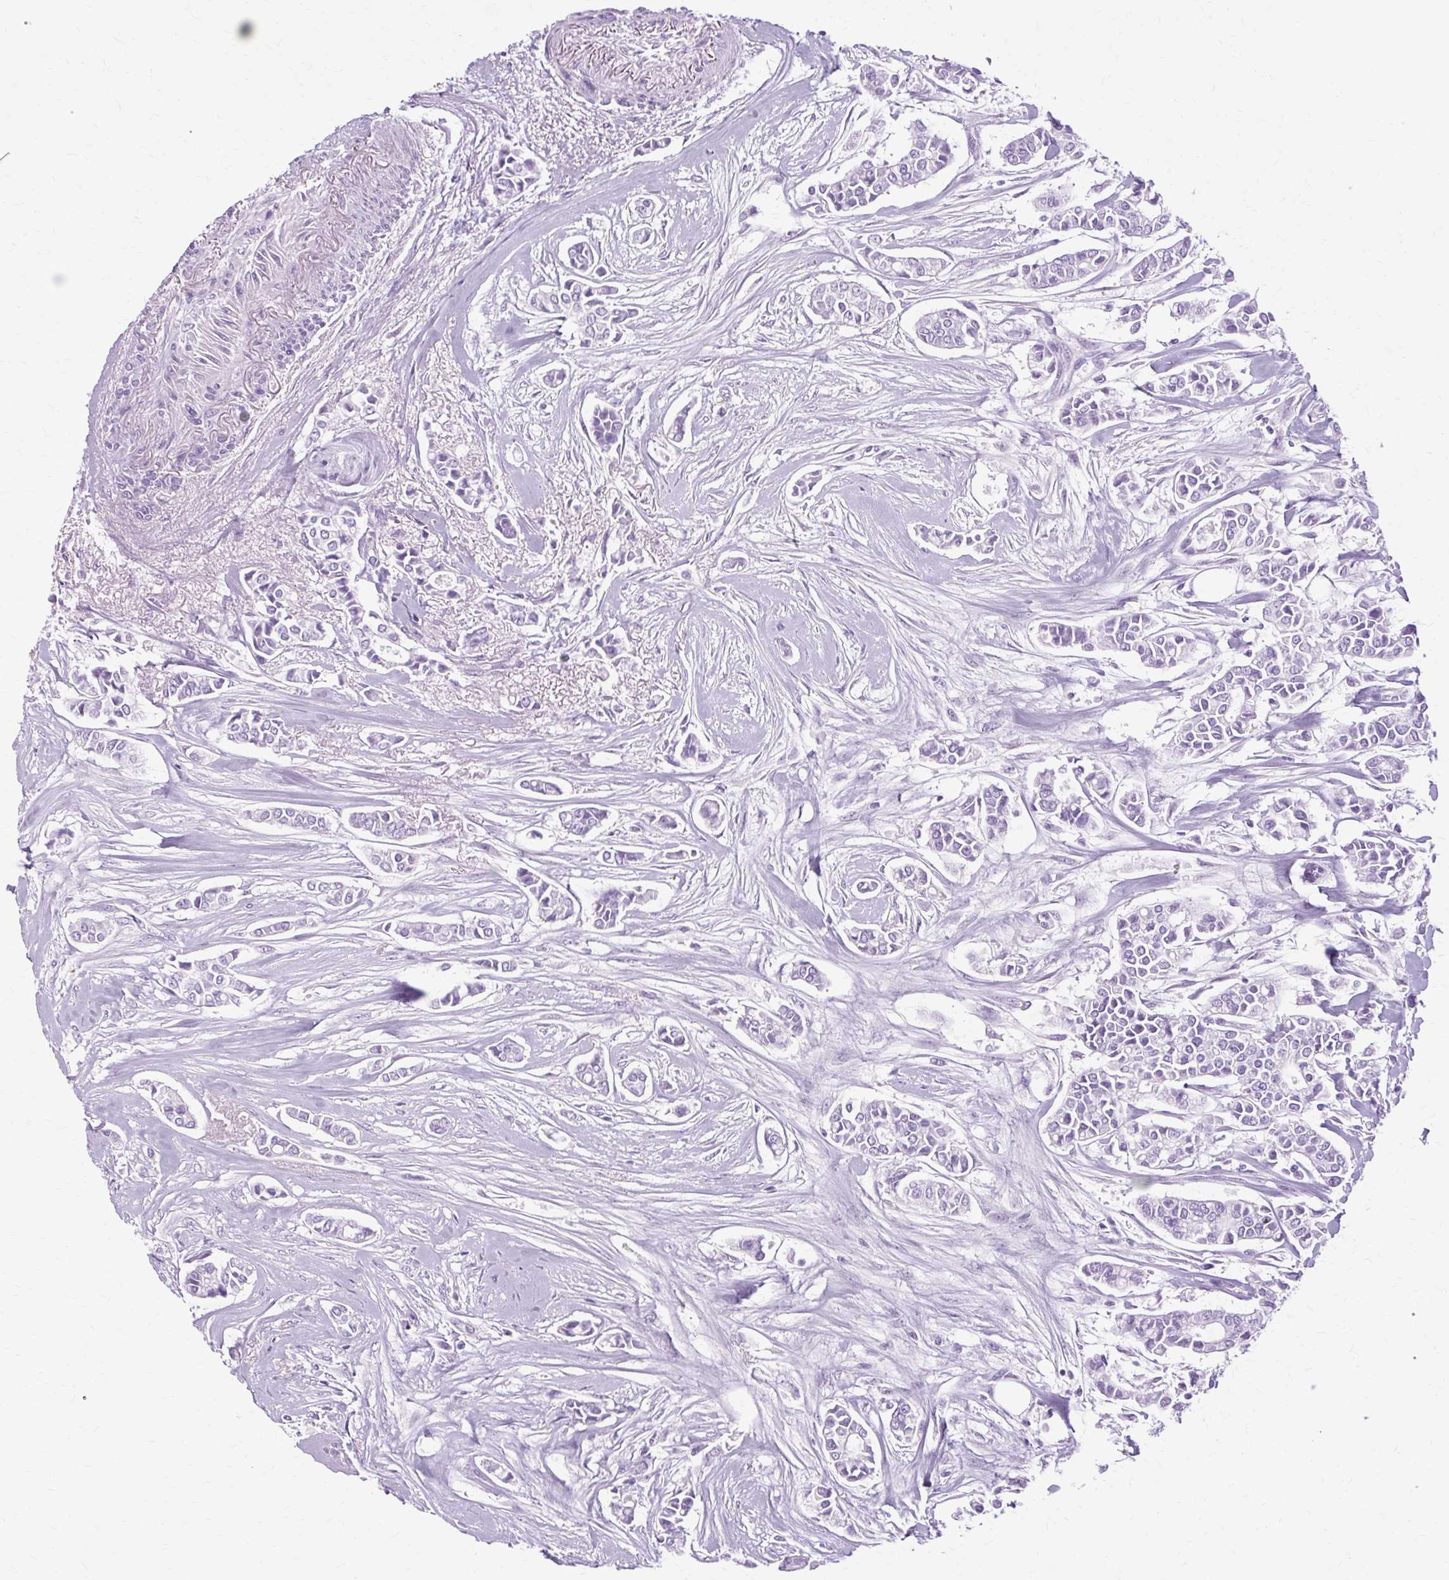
{"staining": {"intensity": "negative", "quantity": "none", "location": "none"}, "tissue": "breast cancer", "cell_type": "Tumor cells", "image_type": "cancer", "snomed": [{"axis": "morphology", "description": "Duct carcinoma"}, {"axis": "topography", "description": "Breast"}], "caption": "A photomicrograph of intraductal carcinoma (breast) stained for a protein exhibits no brown staining in tumor cells.", "gene": "OOEP", "patient": {"sex": "female", "age": 84}}